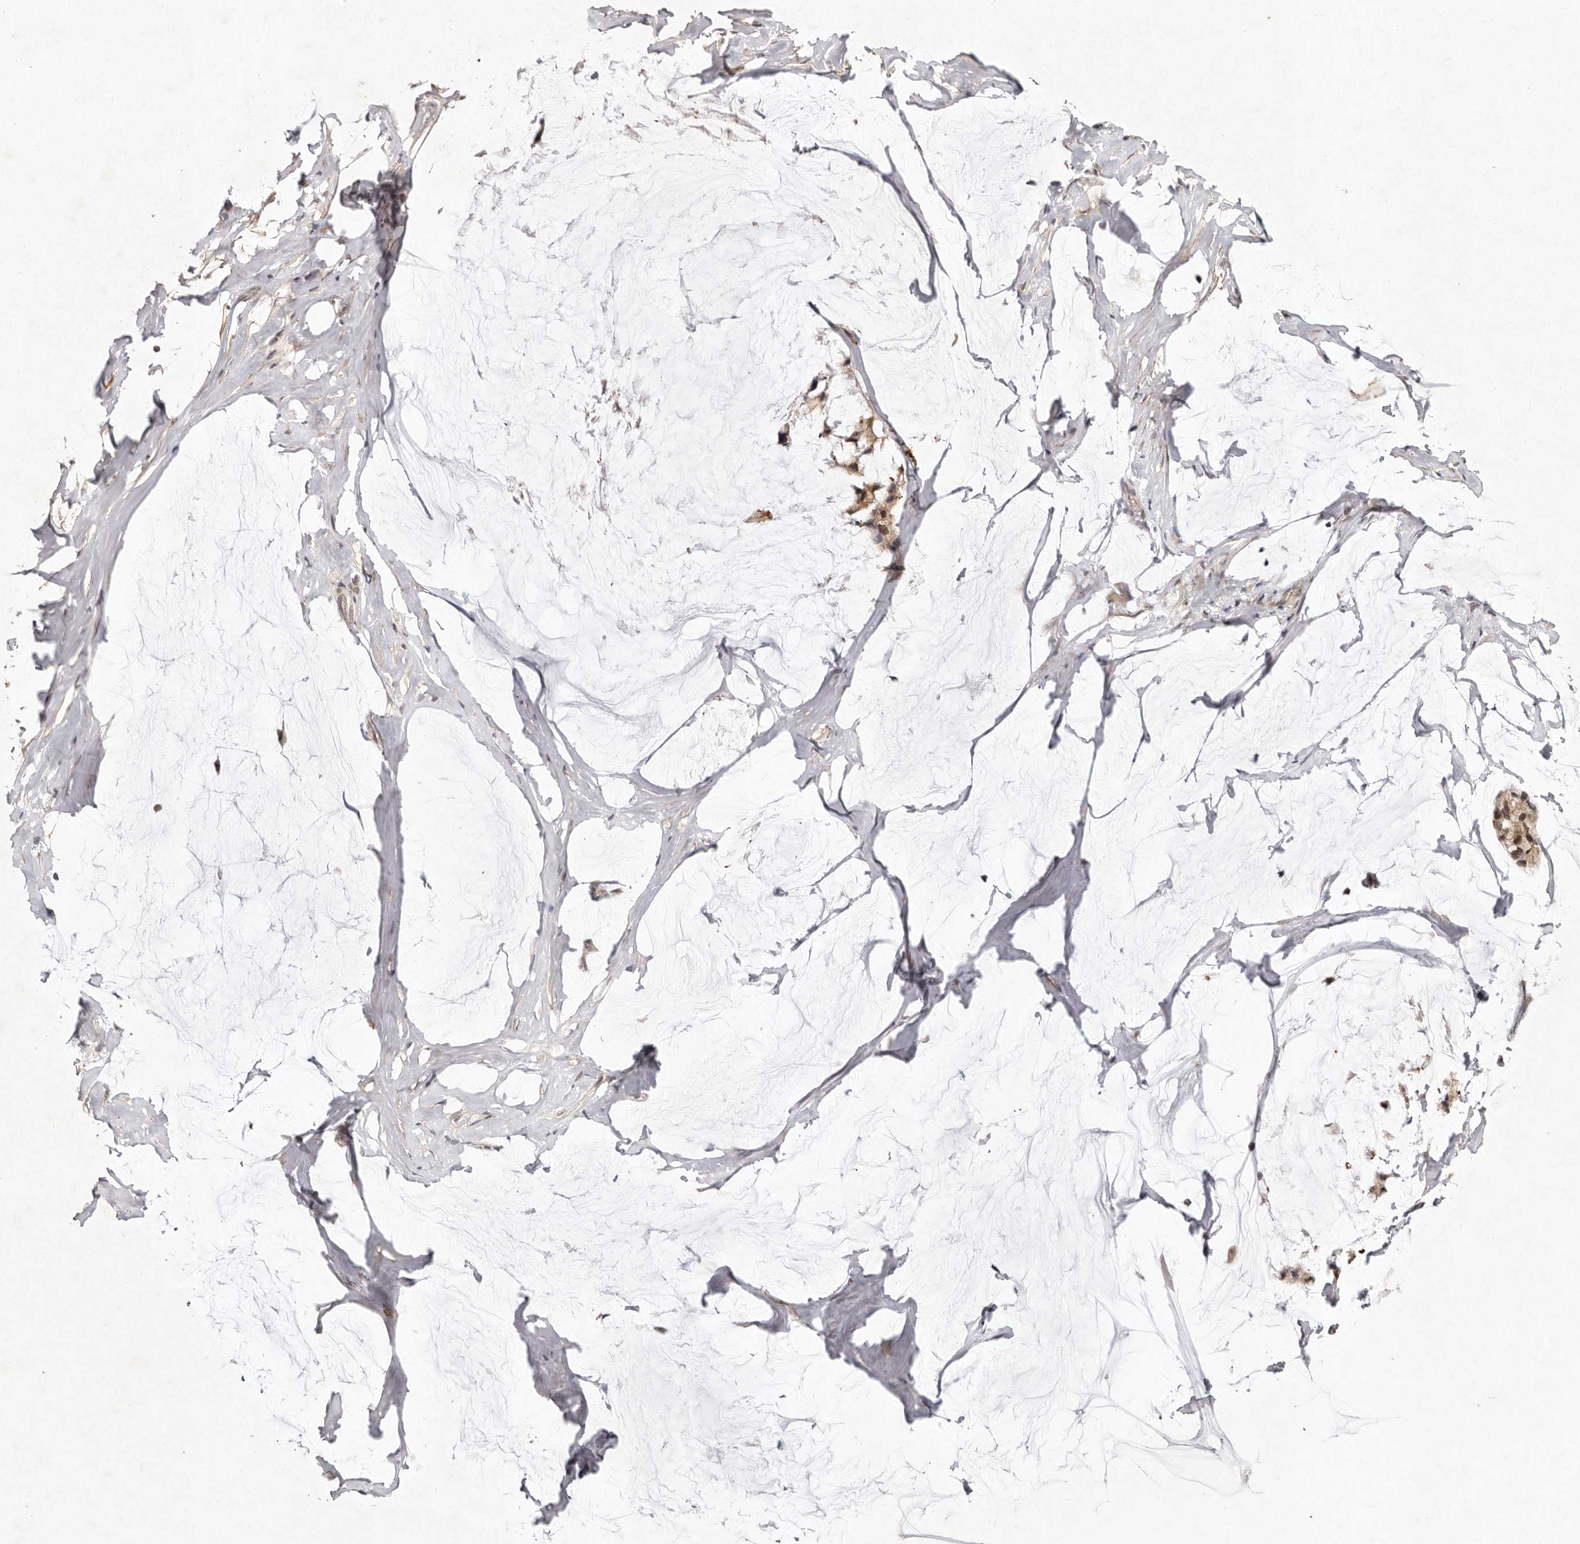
{"staining": {"intensity": "moderate", "quantity": ">75%", "location": "cytoplasmic/membranous,nuclear"}, "tissue": "ovarian cancer", "cell_type": "Tumor cells", "image_type": "cancer", "snomed": [{"axis": "morphology", "description": "Cystadenocarcinoma, mucinous, NOS"}, {"axis": "topography", "description": "Ovary"}], "caption": "There is medium levels of moderate cytoplasmic/membranous and nuclear positivity in tumor cells of ovarian mucinous cystadenocarcinoma, as demonstrated by immunohistochemical staining (brown color).", "gene": "BUD31", "patient": {"sex": "female", "age": 39}}